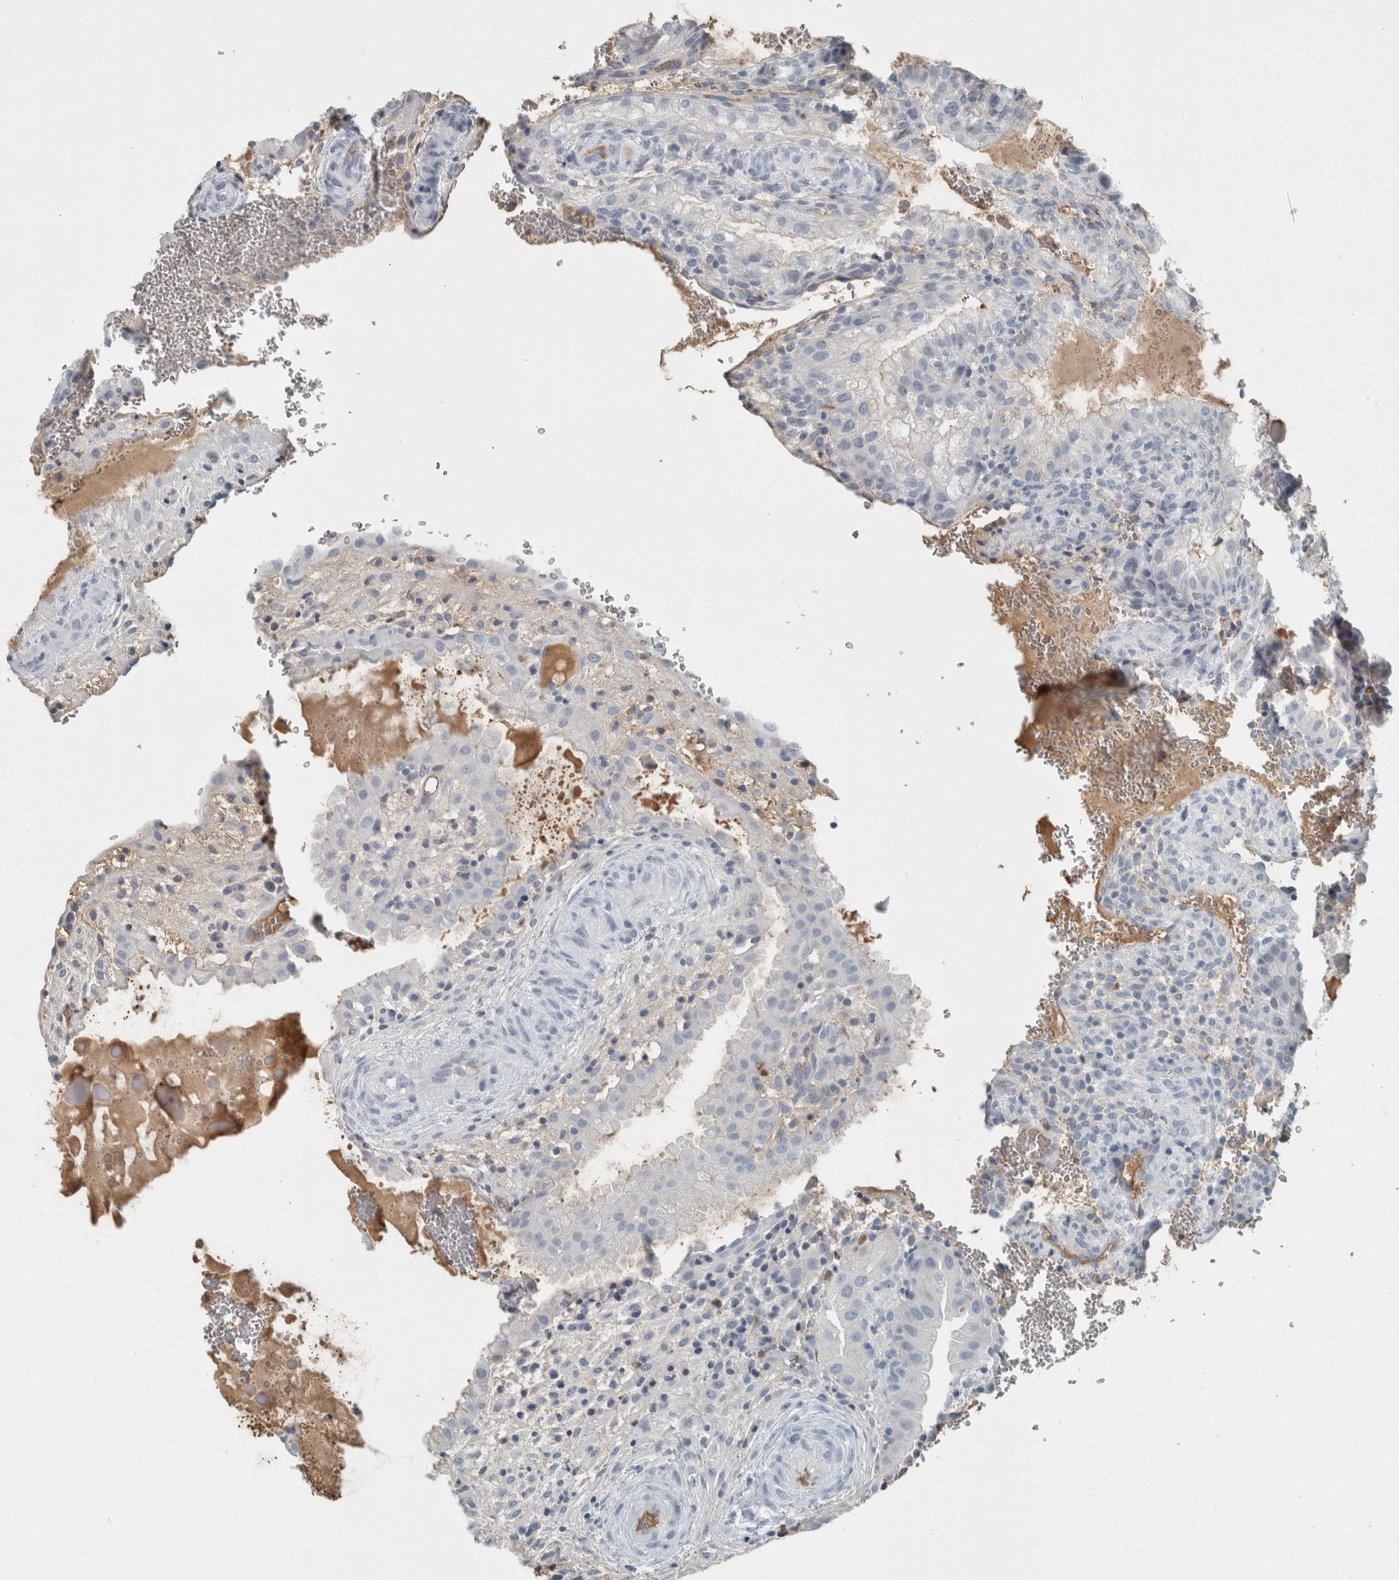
{"staining": {"intensity": "negative", "quantity": "none", "location": "none"}, "tissue": "placenta", "cell_type": "Decidual cells", "image_type": "normal", "snomed": [{"axis": "morphology", "description": "Normal tissue, NOS"}, {"axis": "topography", "description": "Placenta"}], "caption": "Immunohistochemistry micrograph of normal placenta stained for a protein (brown), which reveals no staining in decidual cells. (Brightfield microscopy of DAB (3,3'-diaminobenzidine) immunohistochemistry at high magnification).", "gene": "CHL1", "patient": {"sex": "female", "age": 35}}